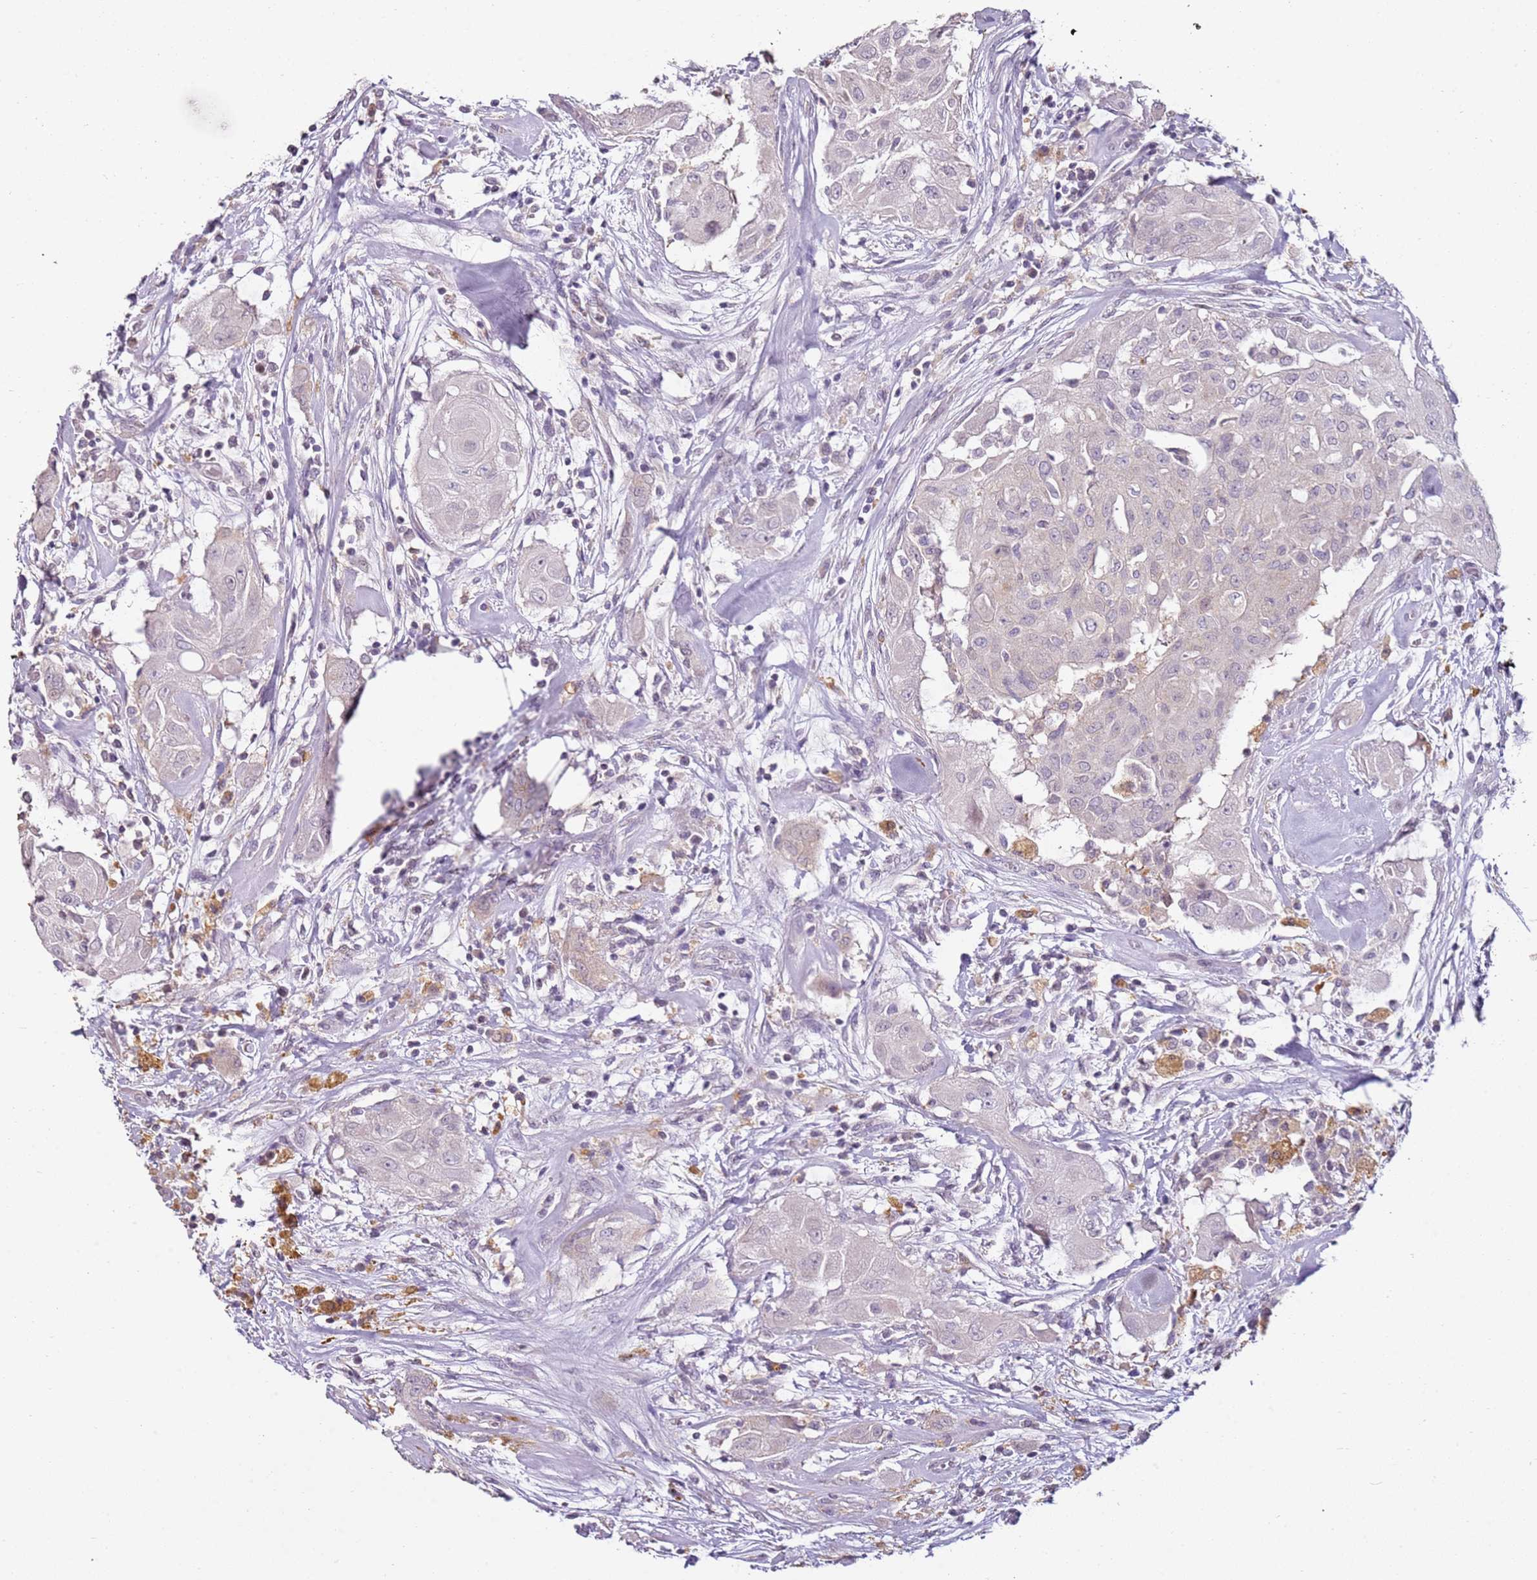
{"staining": {"intensity": "negative", "quantity": "none", "location": "none"}, "tissue": "thyroid cancer", "cell_type": "Tumor cells", "image_type": "cancer", "snomed": [{"axis": "morphology", "description": "Papillary adenocarcinoma, NOS"}, {"axis": "topography", "description": "Thyroid gland"}], "caption": "An immunohistochemistry photomicrograph of thyroid cancer (papillary adenocarcinoma) is shown. There is no staining in tumor cells of thyroid cancer (papillary adenocarcinoma).", "gene": "MDH1", "patient": {"sex": "female", "age": 59}}